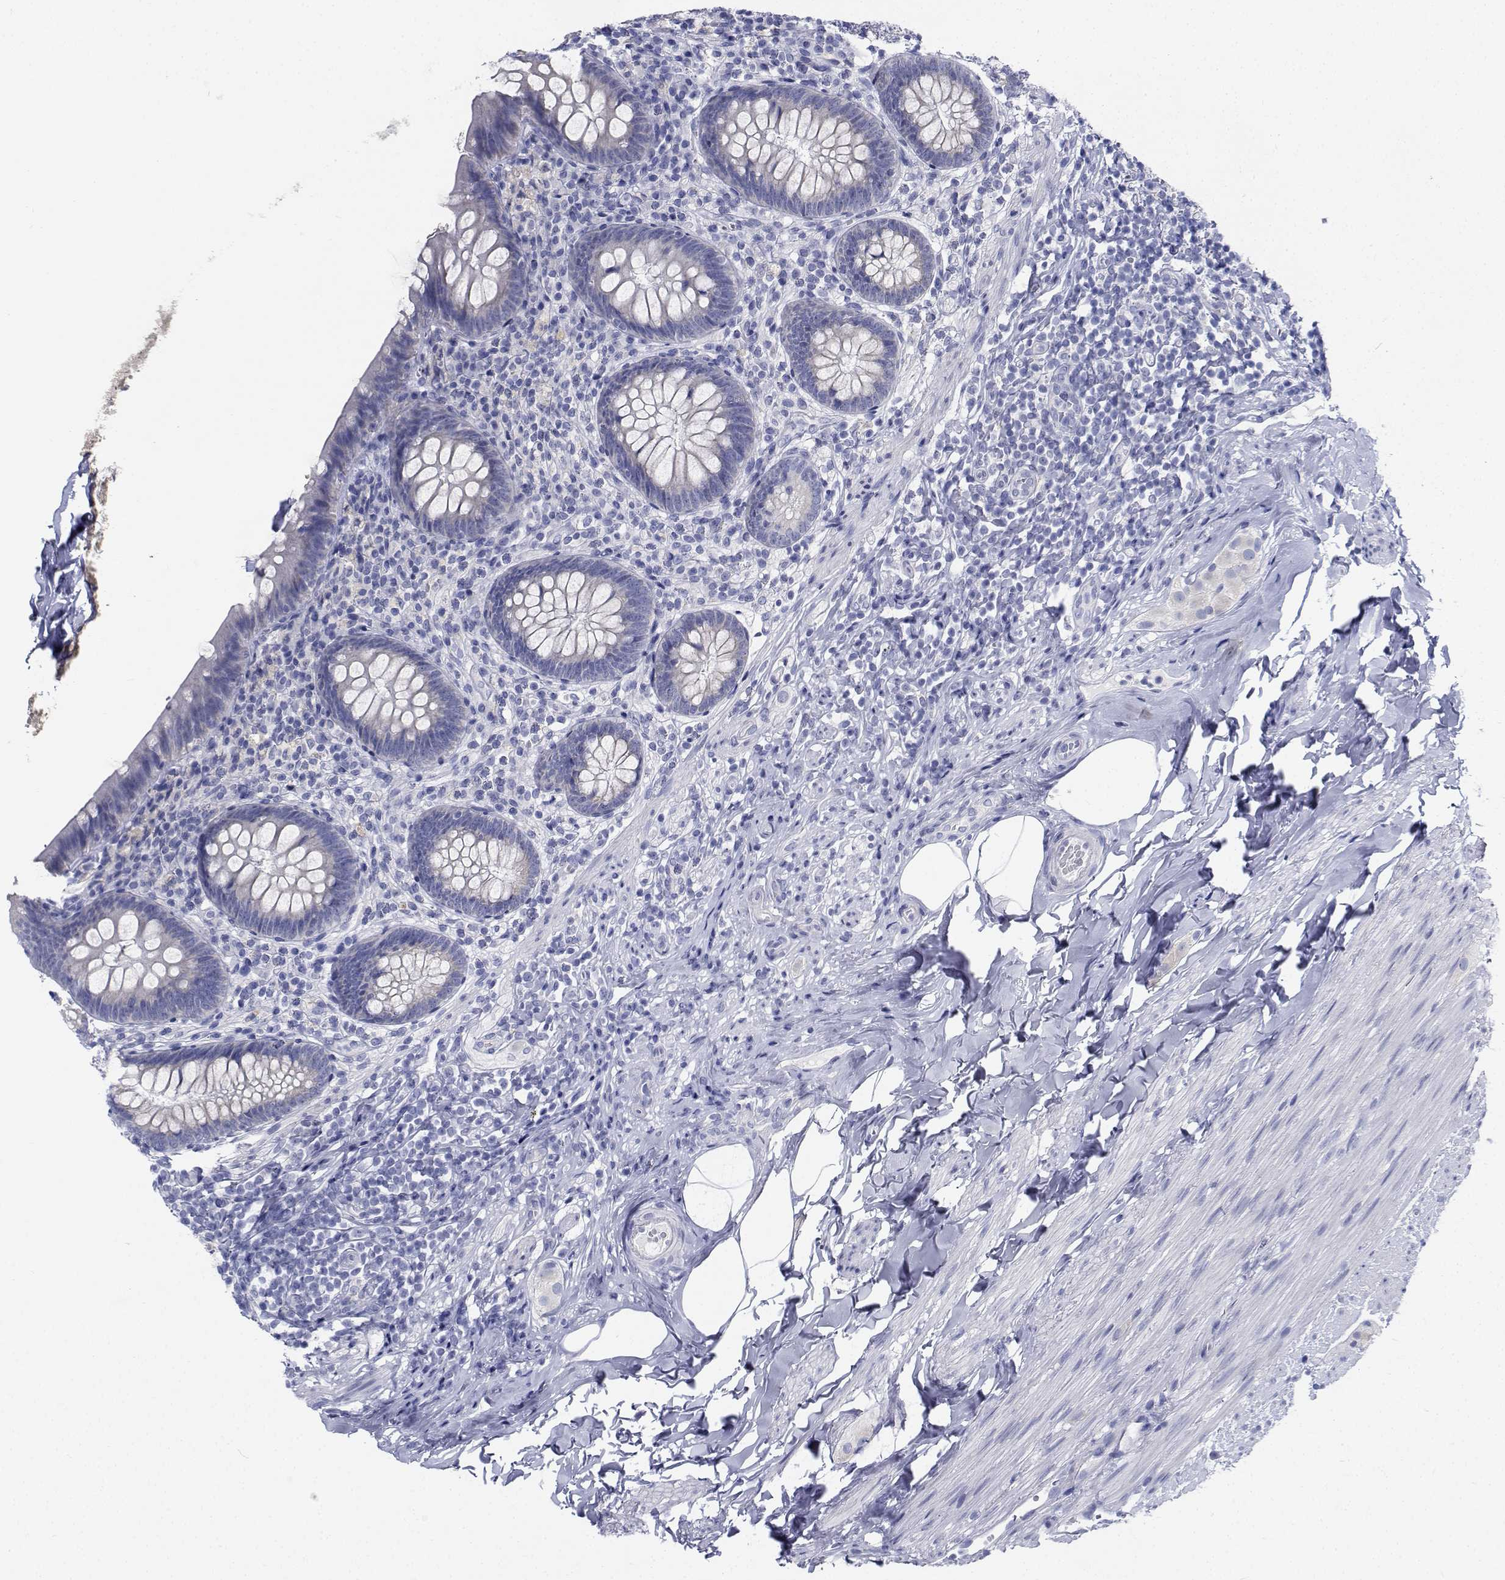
{"staining": {"intensity": "negative", "quantity": "none", "location": "none"}, "tissue": "appendix", "cell_type": "Glandular cells", "image_type": "normal", "snomed": [{"axis": "morphology", "description": "Normal tissue, NOS"}, {"axis": "topography", "description": "Appendix"}], "caption": "Immunohistochemistry histopathology image of normal appendix stained for a protein (brown), which shows no positivity in glandular cells. (DAB (3,3'-diaminobenzidine) immunohistochemistry, high magnification).", "gene": "CDHR3", "patient": {"sex": "male", "age": 47}}